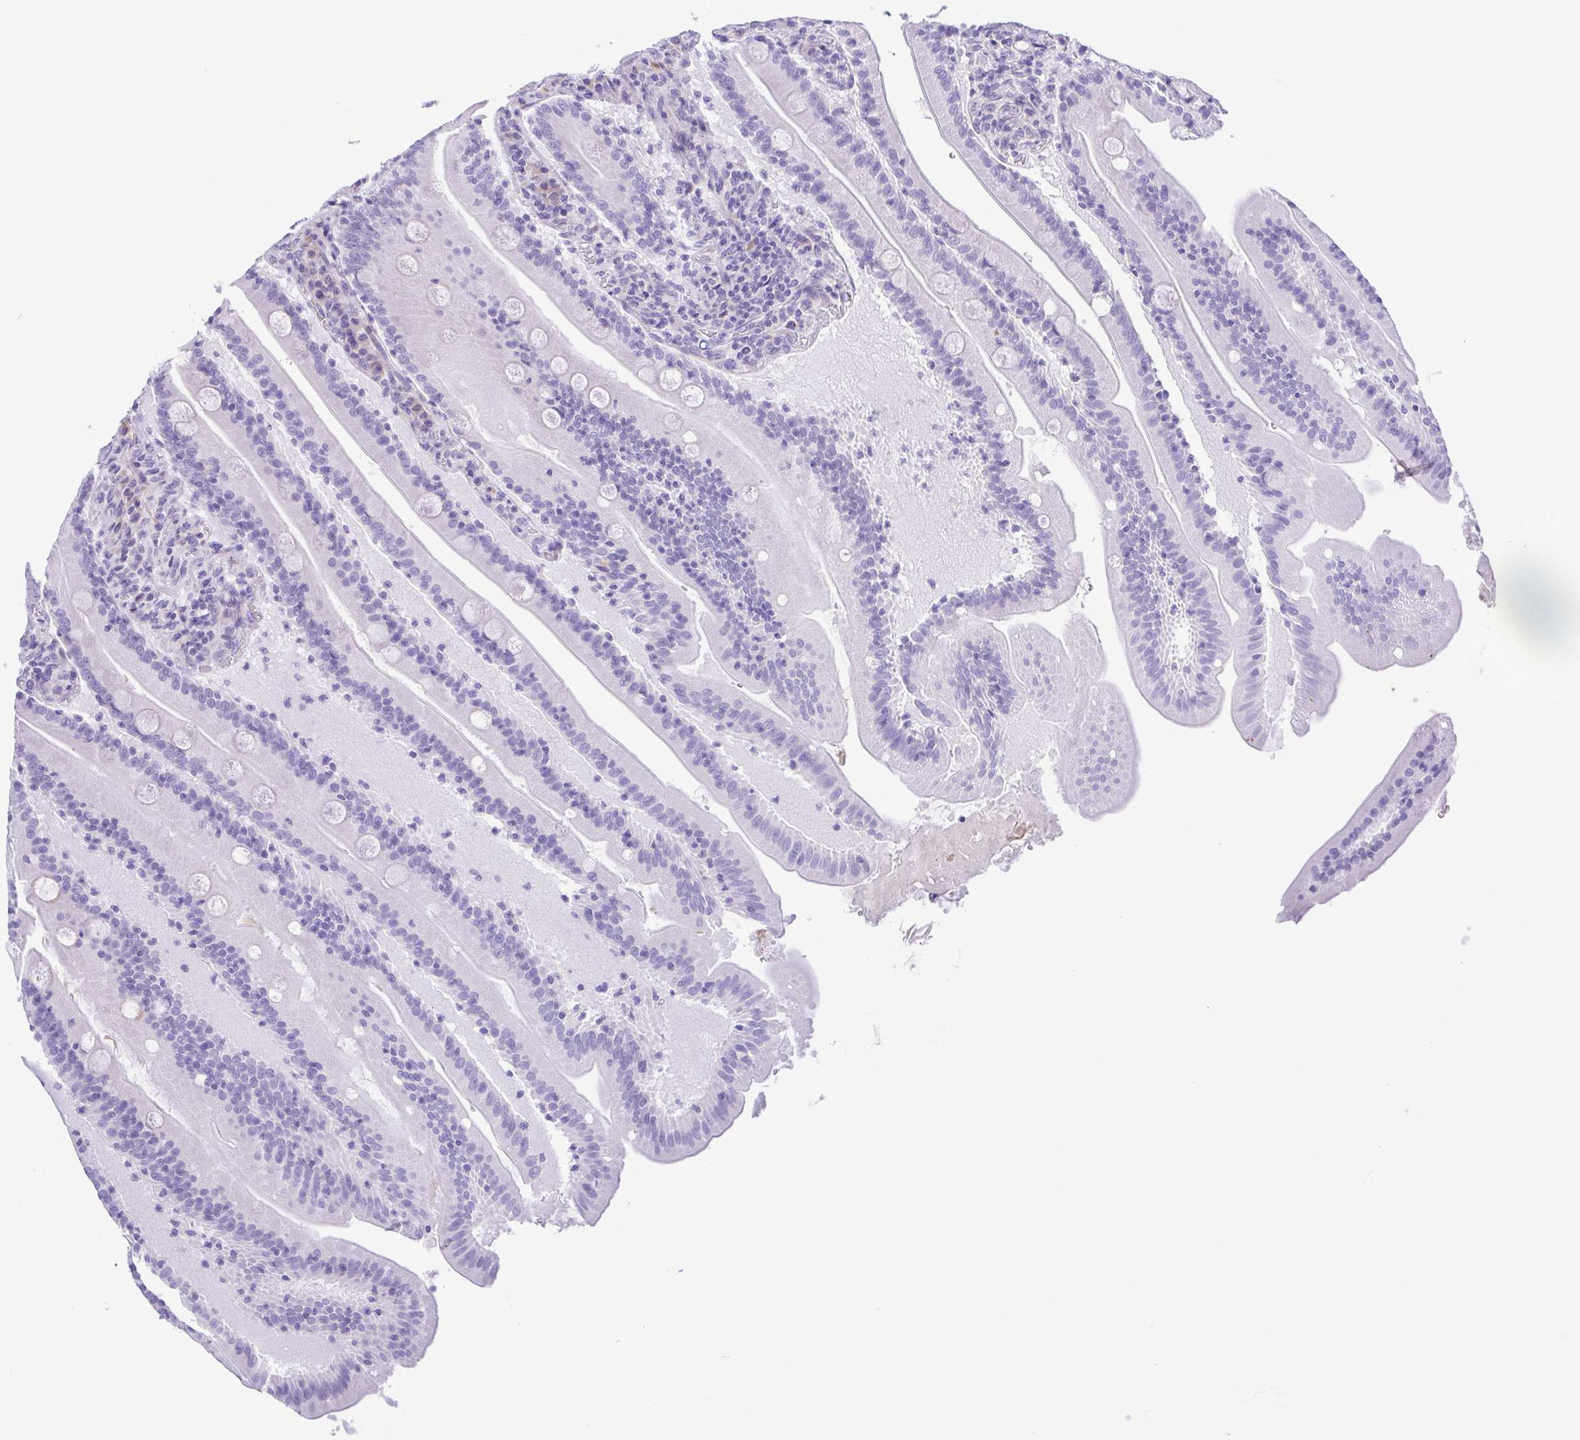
{"staining": {"intensity": "negative", "quantity": "none", "location": "none"}, "tissue": "small intestine", "cell_type": "Glandular cells", "image_type": "normal", "snomed": [{"axis": "morphology", "description": "Normal tissue, NOS"}, {"axis": "topography", "description": "Small intestine"}], "caption": "The micrograph demonstrates no significant staining in glandular cells of small intestine. Brightfield microscopy of IHC stained with DAB (brown) and hematoxylin (blue), captured at high magnification.", "gene": "PAK3", "patient": {"sex": "male", "age": 37}}